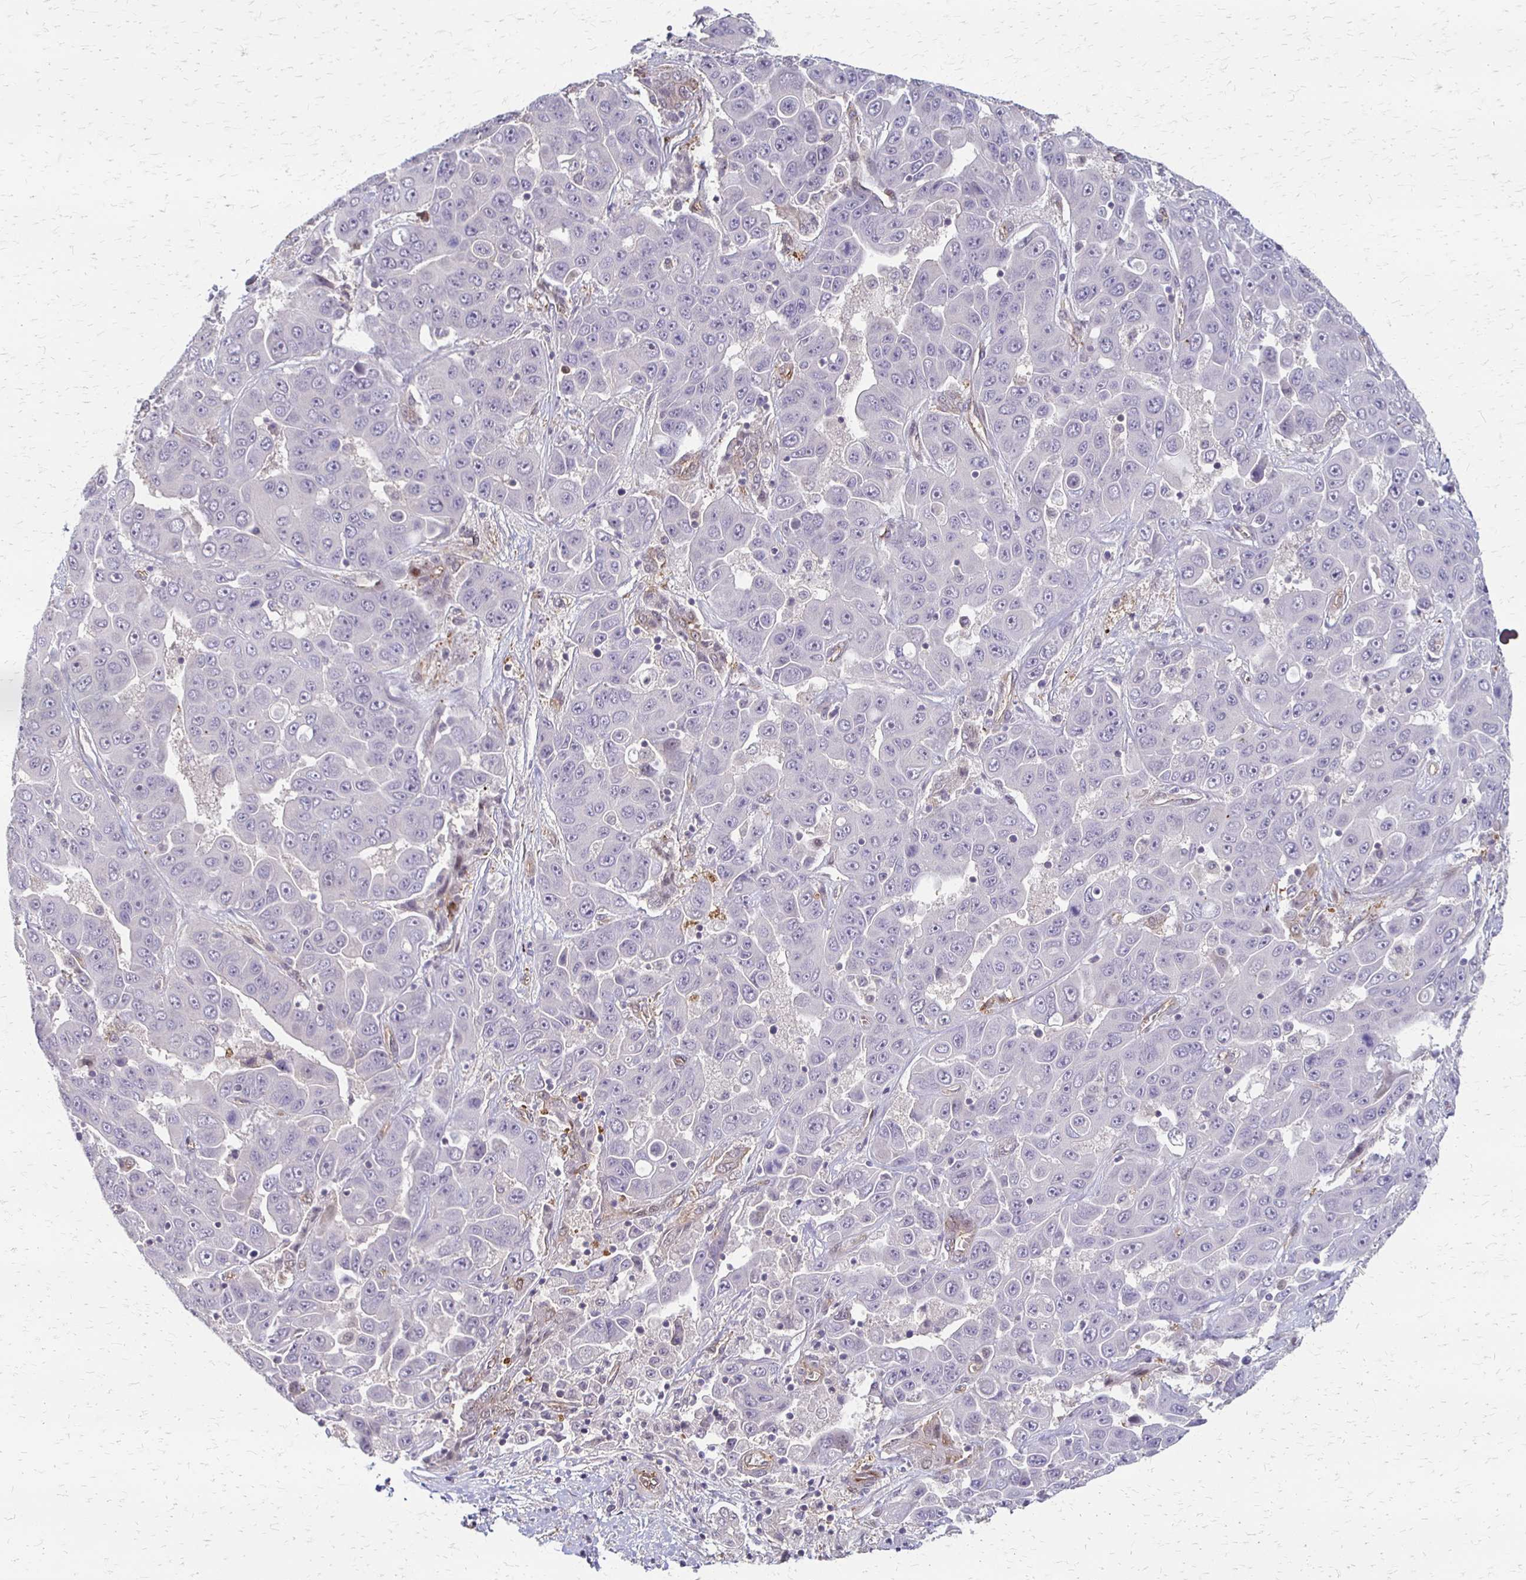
{"staining": {"intensity": "negative", "quantity": "none", "location": "none"}, "tissue": "liver cancer", "cell_type": "Tumor cells", "image_type": "cancer", "snomed": [{"axis": "morphology", "description": "Cholangiocarcinoma"}, {"axis": "topography", "description": "Liver"}], "caption": "Tumor cells show no significant staining in liver cancer (cholangiocarcinoma).", "gene": "CFL2", "patient": {"sex": "female", "age": 52}}